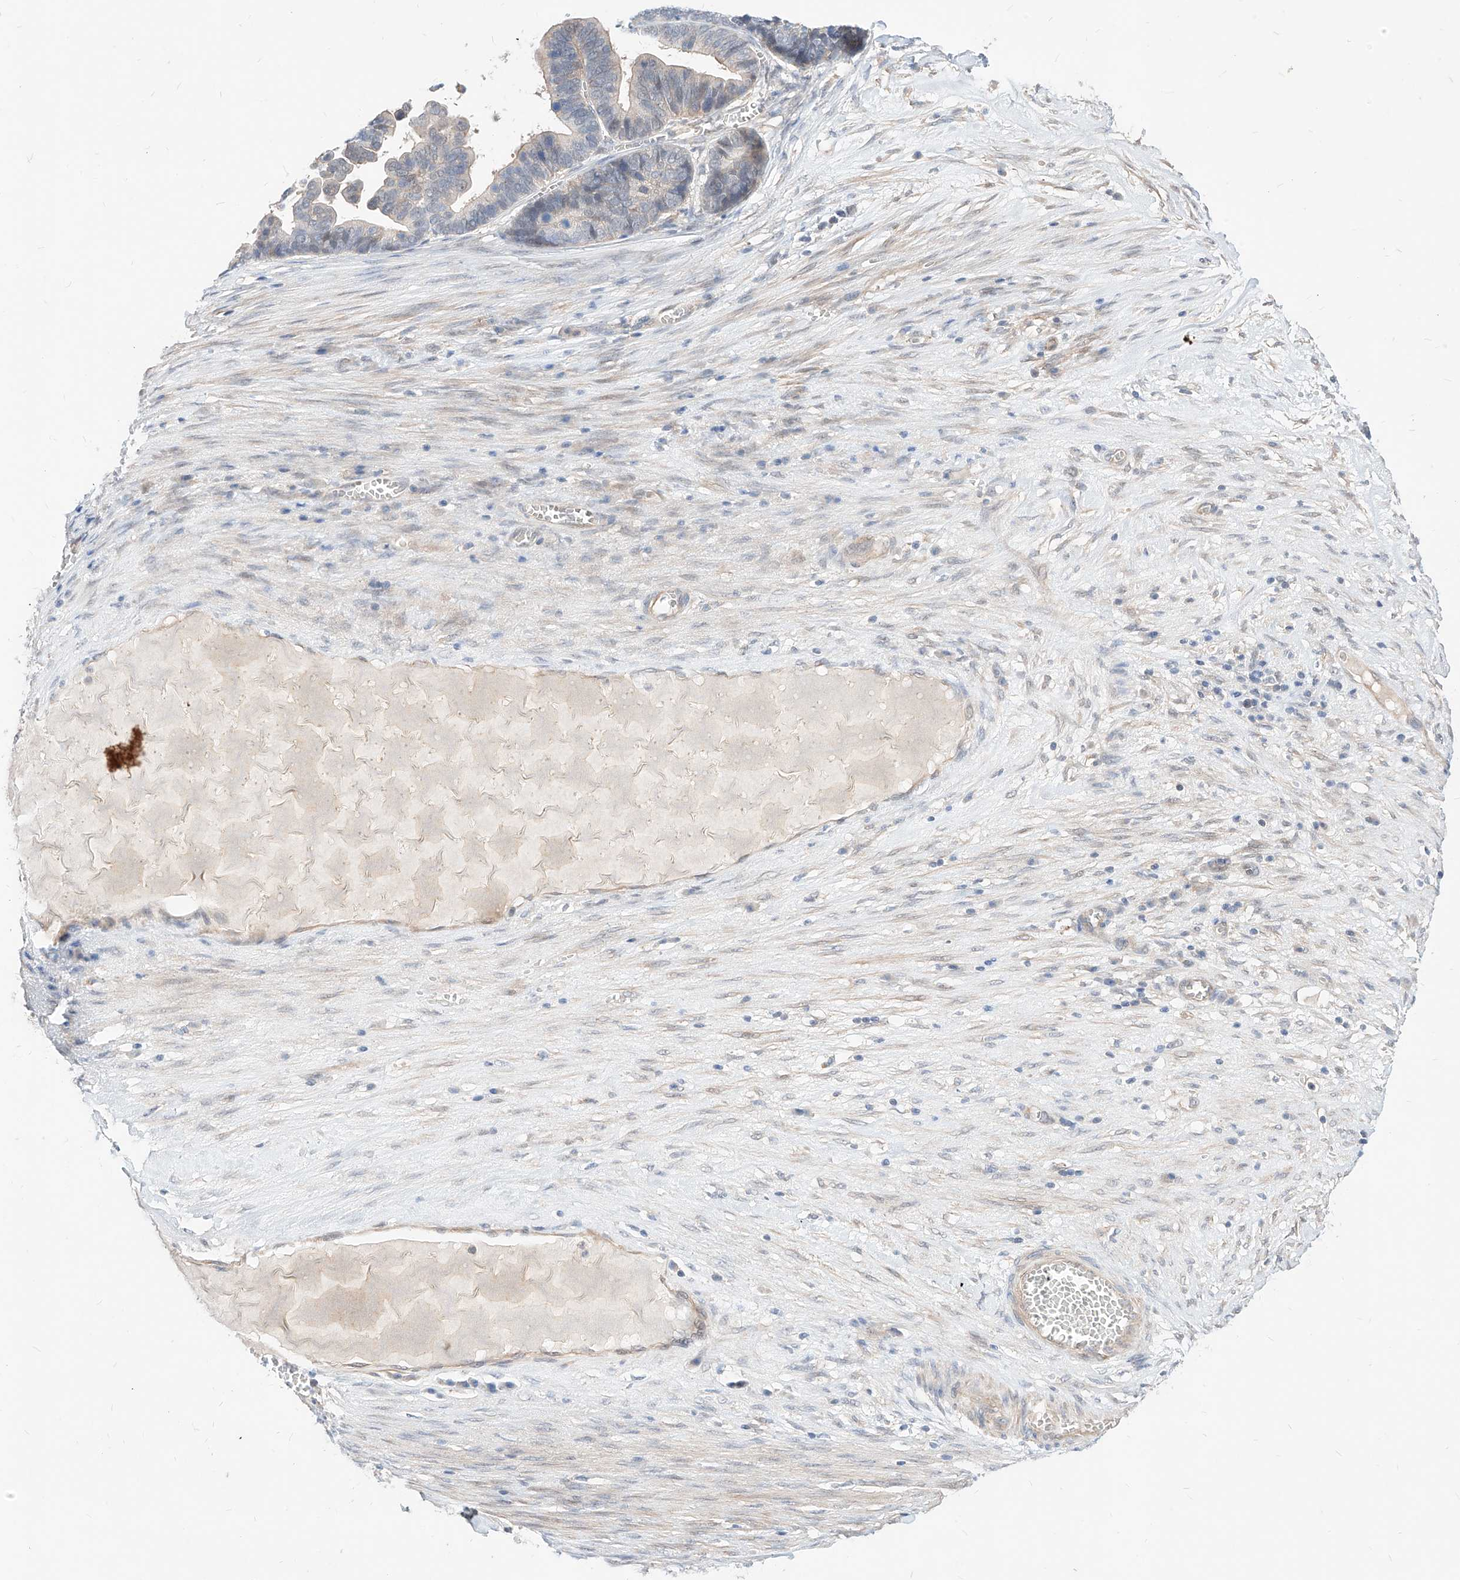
{"staining": {"intensity": "negative", "quantity": "none", "location": "none"}, "tissue": "ovarian cancer", "cell_type": "Tumor cells", "image_type": "cancer", "snomed": [{"axis": "morphology", "description": "Cystadenocarcinoma, serous, NOS"}, {"axis": "topography", "description": "Ovary"}], "caption": "Micrograph shows no protein expression in tumor cells of ovarian cancer tissue.", "gene": "TSNAX", "patient": {"sex": "female", "age": 56}}